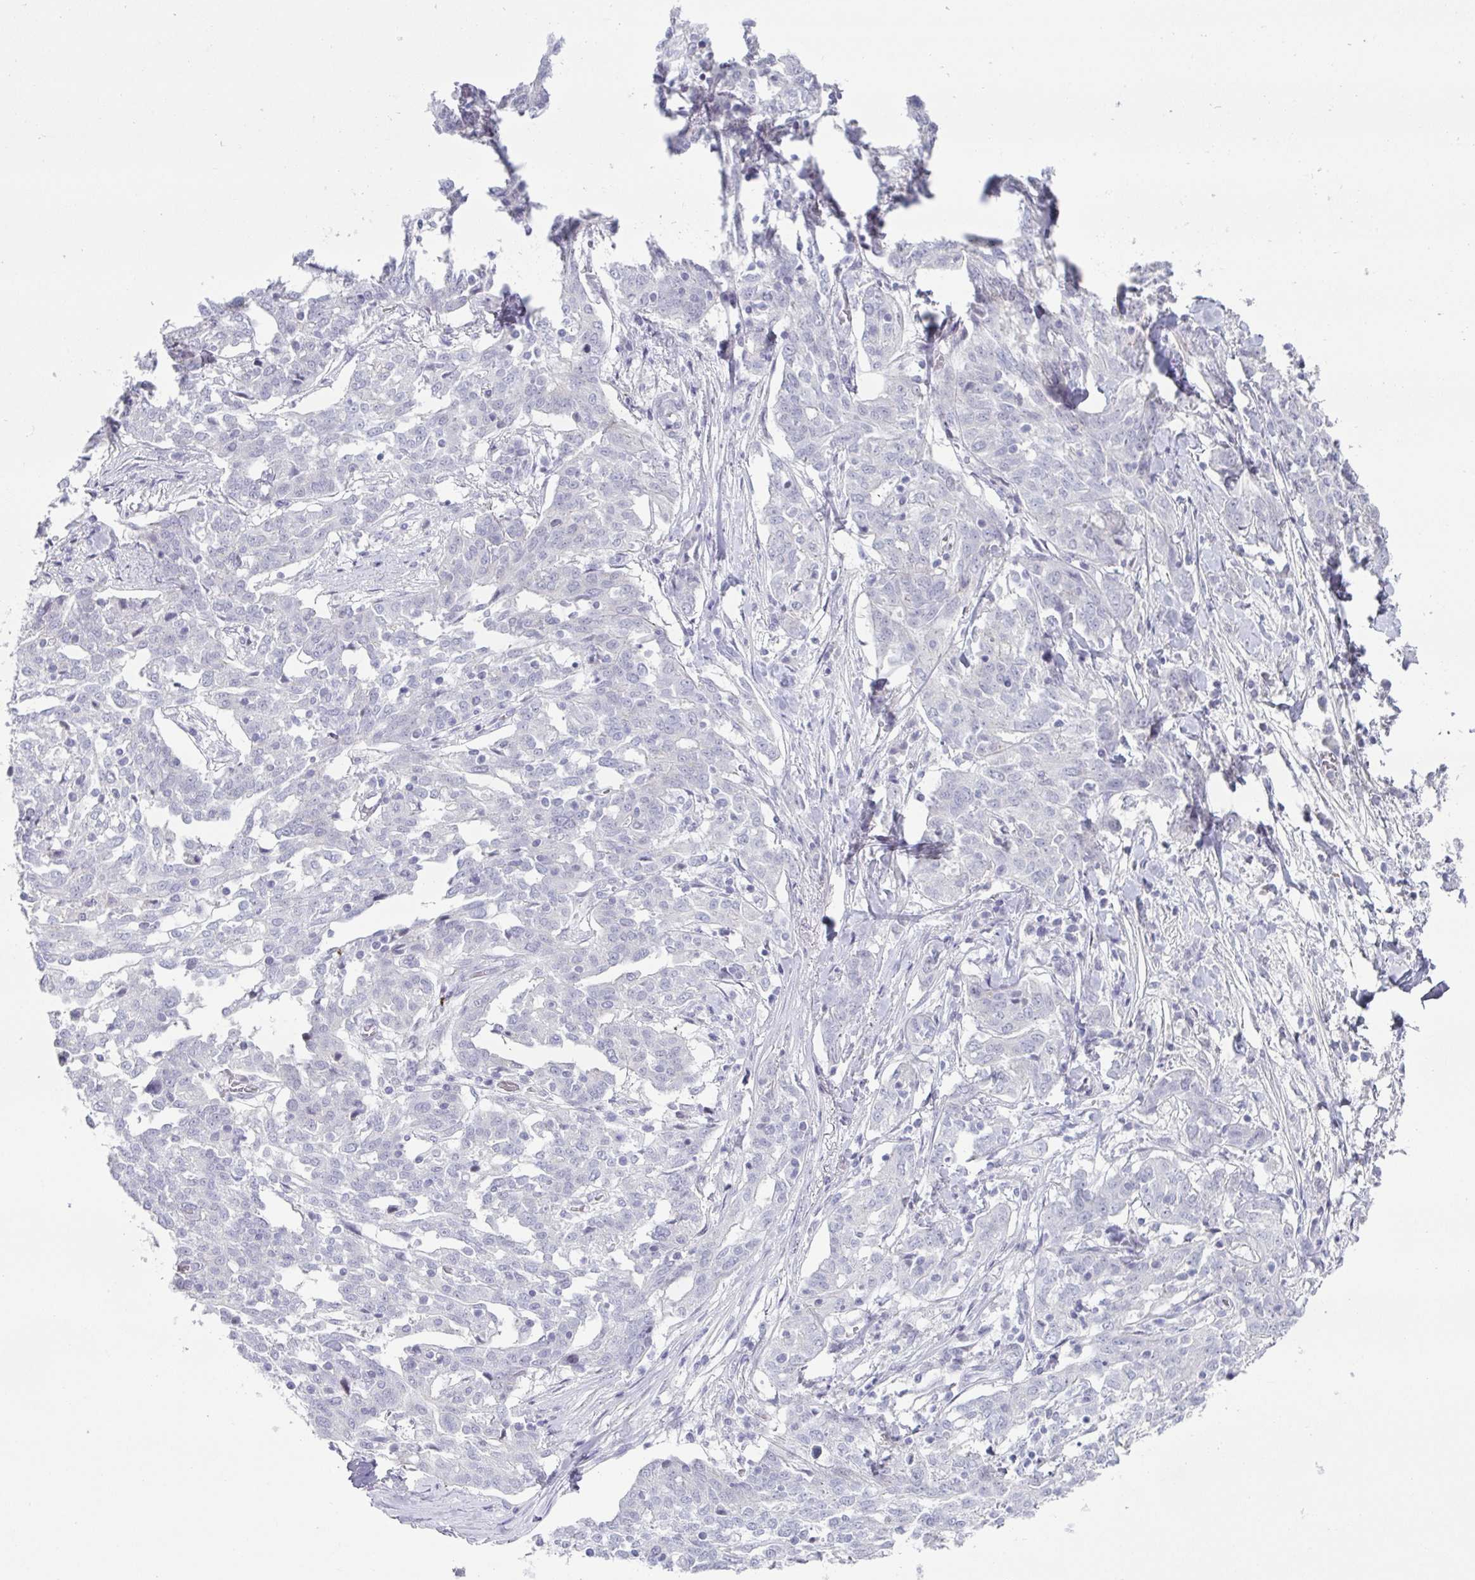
{"staining": {"intensity": "negative", "quantity": "none", "location": "none"}, "tissue": "ovarian cancer", "cell_type": "Tumor cells", "image_type": "cancer", "snomed": [{"axis": "morphology", "description": "Cystadenocarcinoma, serous, NOS"}, {"axis": "topography", "description": "Ovary"}], "caption": "Immunohistochemistry image of human ovarian serous cystadenocarcinoma stained for a protein (brown), which demonstrates no staining in tumor cells.", "gene": "VSIG10L", "patient": {"sex": "female", "age": 67}}